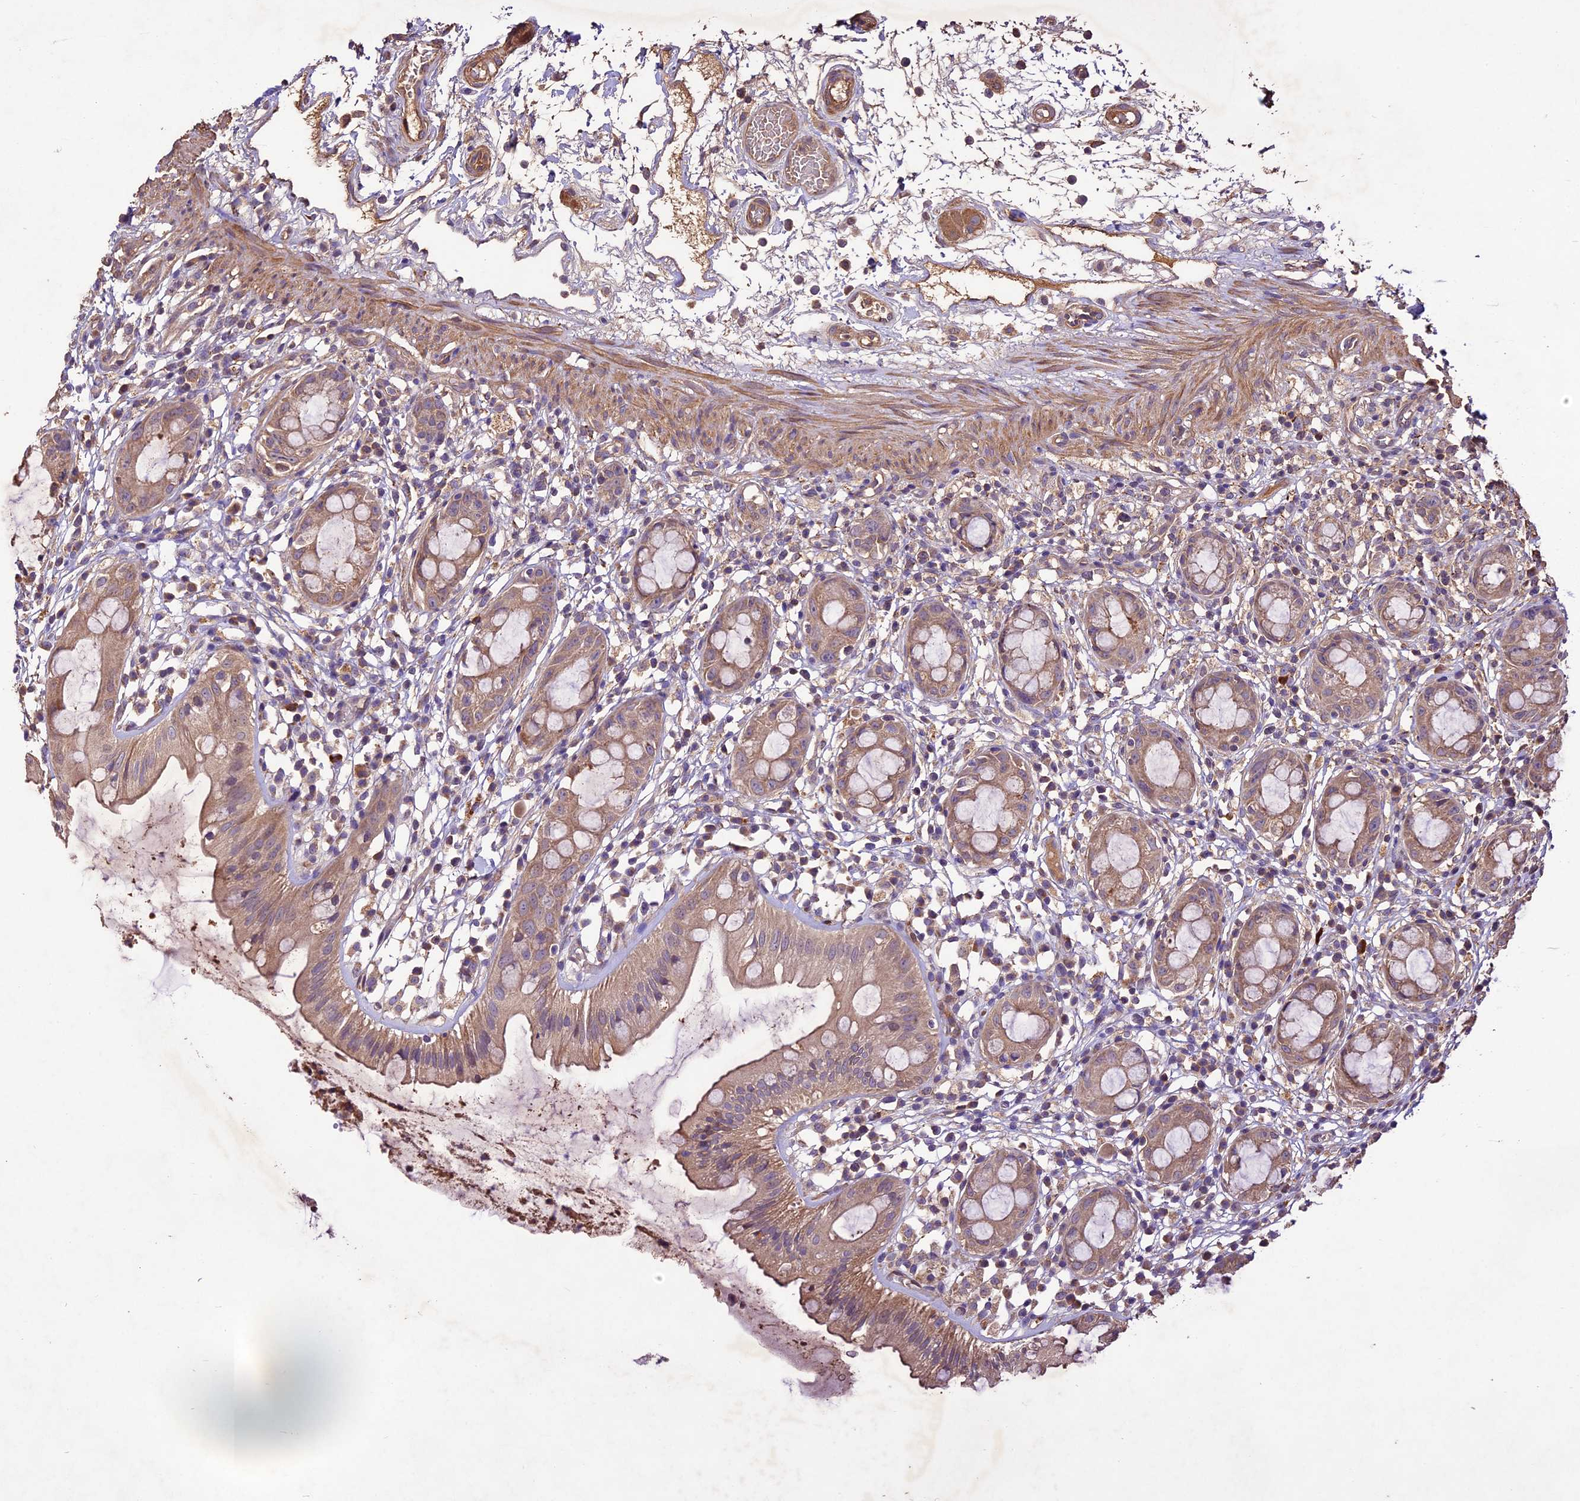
{"staining": {"intensity": "moderate", "quantity": ">75%", "location": "cytoplasmic/membranous"}, "tissue": "rectum", "cell_type": "Glandular cells", "image_type": "normal", "snomed": [{"axis": "morphology", "description": "Normal tissue, NOS"}, {"axis": "topography", "description": "Rectum"}], "caption": "Rectum stained with DAB immunohistochemistry (IHC) demonstrates medium levels of moderate cytoplasmic/membranous staining in about >75% of glandular cells.", "gene": "CRLF1", "patient": {"sex": "female", "age": 57}}